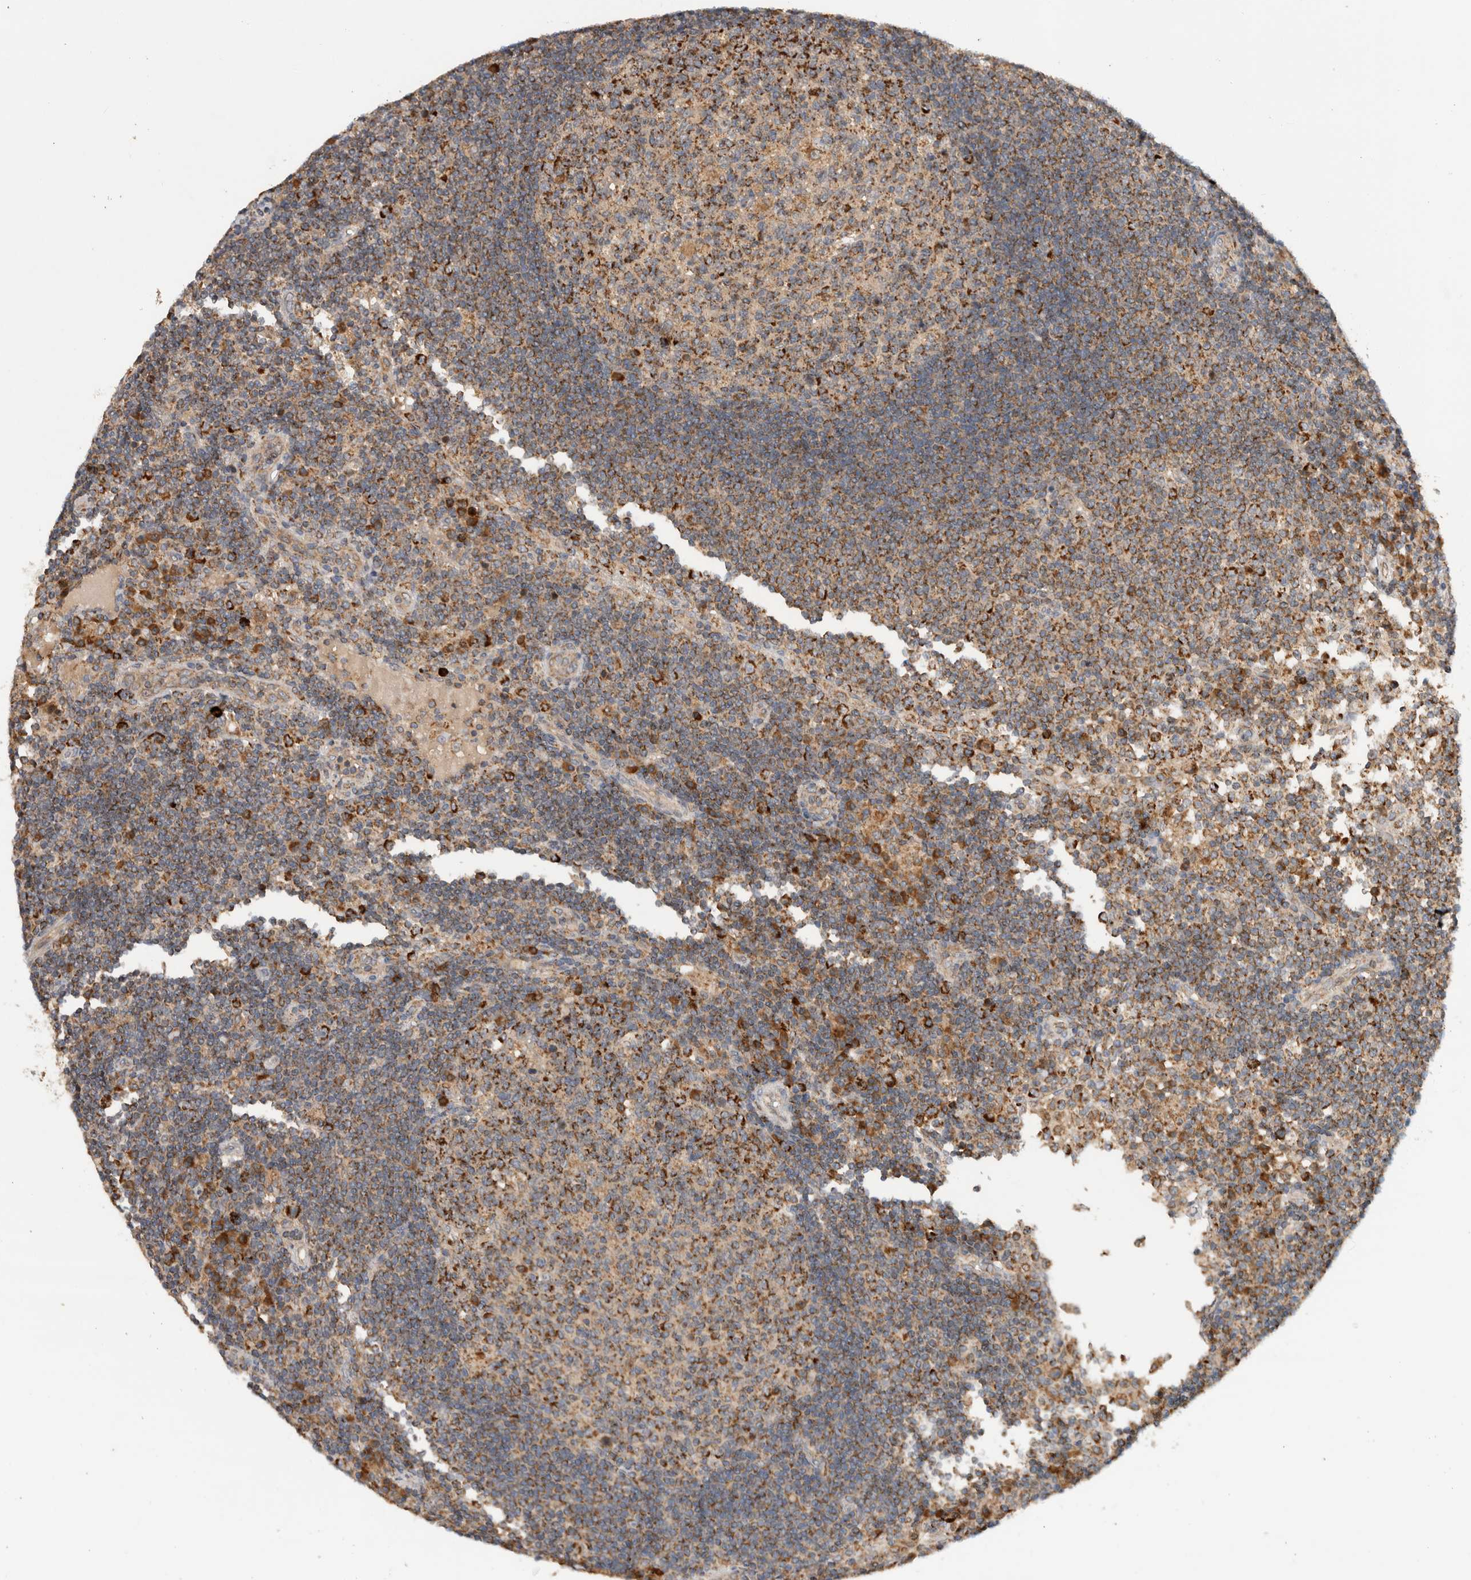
{"staining": {"intensity": "moderate", "quantity": ">75%", "location": "cytoplasmic/membranous"}, "tissue": "lymph node", "cell_type": "Germinal center cells", "image_type": "normal", "snomed": [{"axis": "morphology", "description": "Normal tissue, NOS"}, {"axis": "topography", "description": "Lymph node"}], "caption": "The immunohistochemical stain shows moderate cytoplasmic/membranous positivity in germinal center cells of benign lymph node. (IHC, brightfield microscopy, high magnification).", "gene": "AMPD1", "patient": {"sex": "female", "age": 53}}